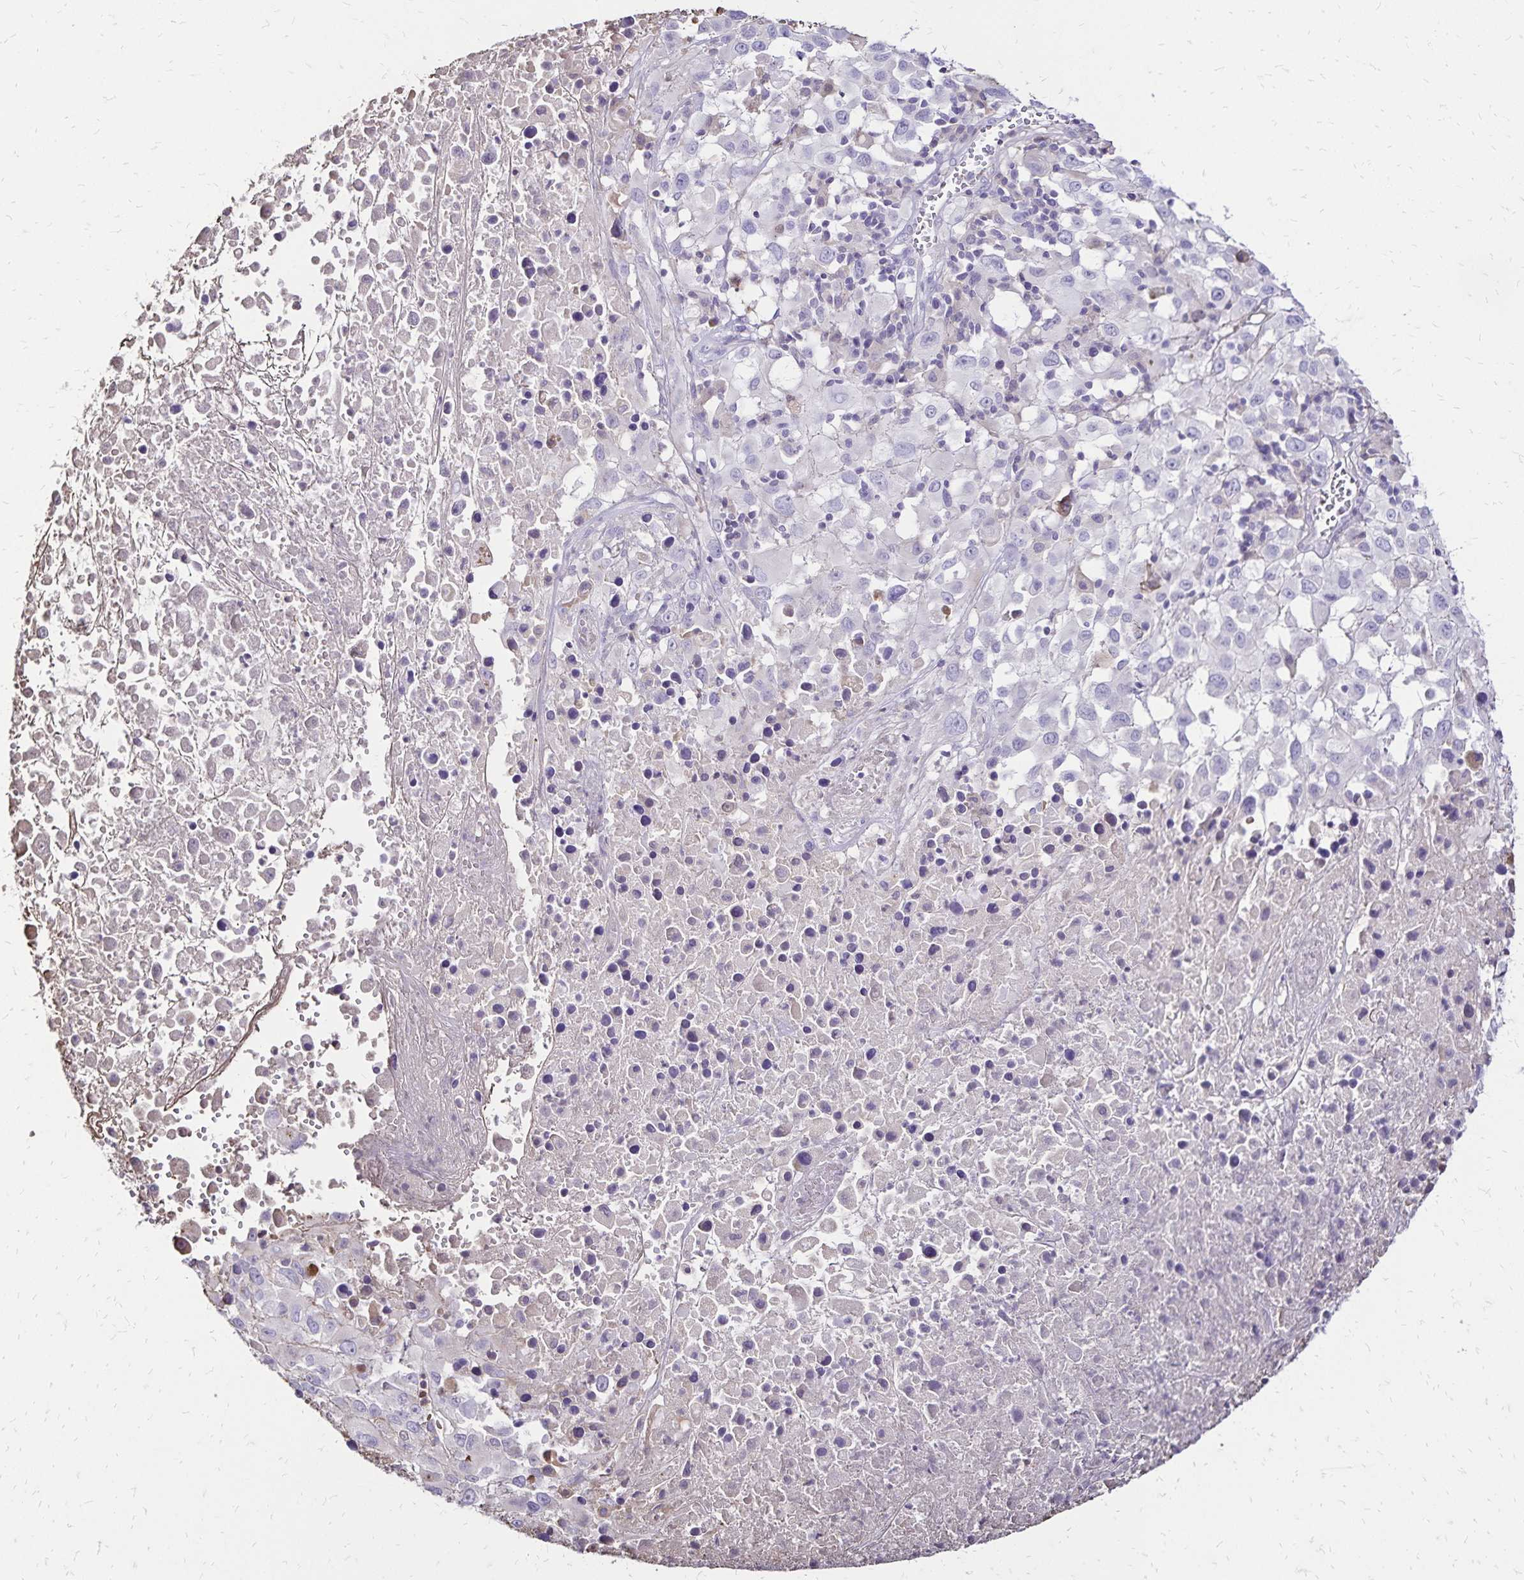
{"staining": {"intensity": "negative", "quantity": "none", "location": "none"}, "tissue": "melanoma", "cell_type": "Tumor cells", "image_type": "cancer", "snomed": [{"axis": "morphology", "description": "Malignant melanoma, Metastatic site"}, {"axis": "topography", "description": "Soft tissue"}], "caption": "This is an immunohistochemistry micrograph of melanoma. There is no positivity in tumor cells.", "gene": "KISS1", "patient": {"sex": "male", "age": 50}}